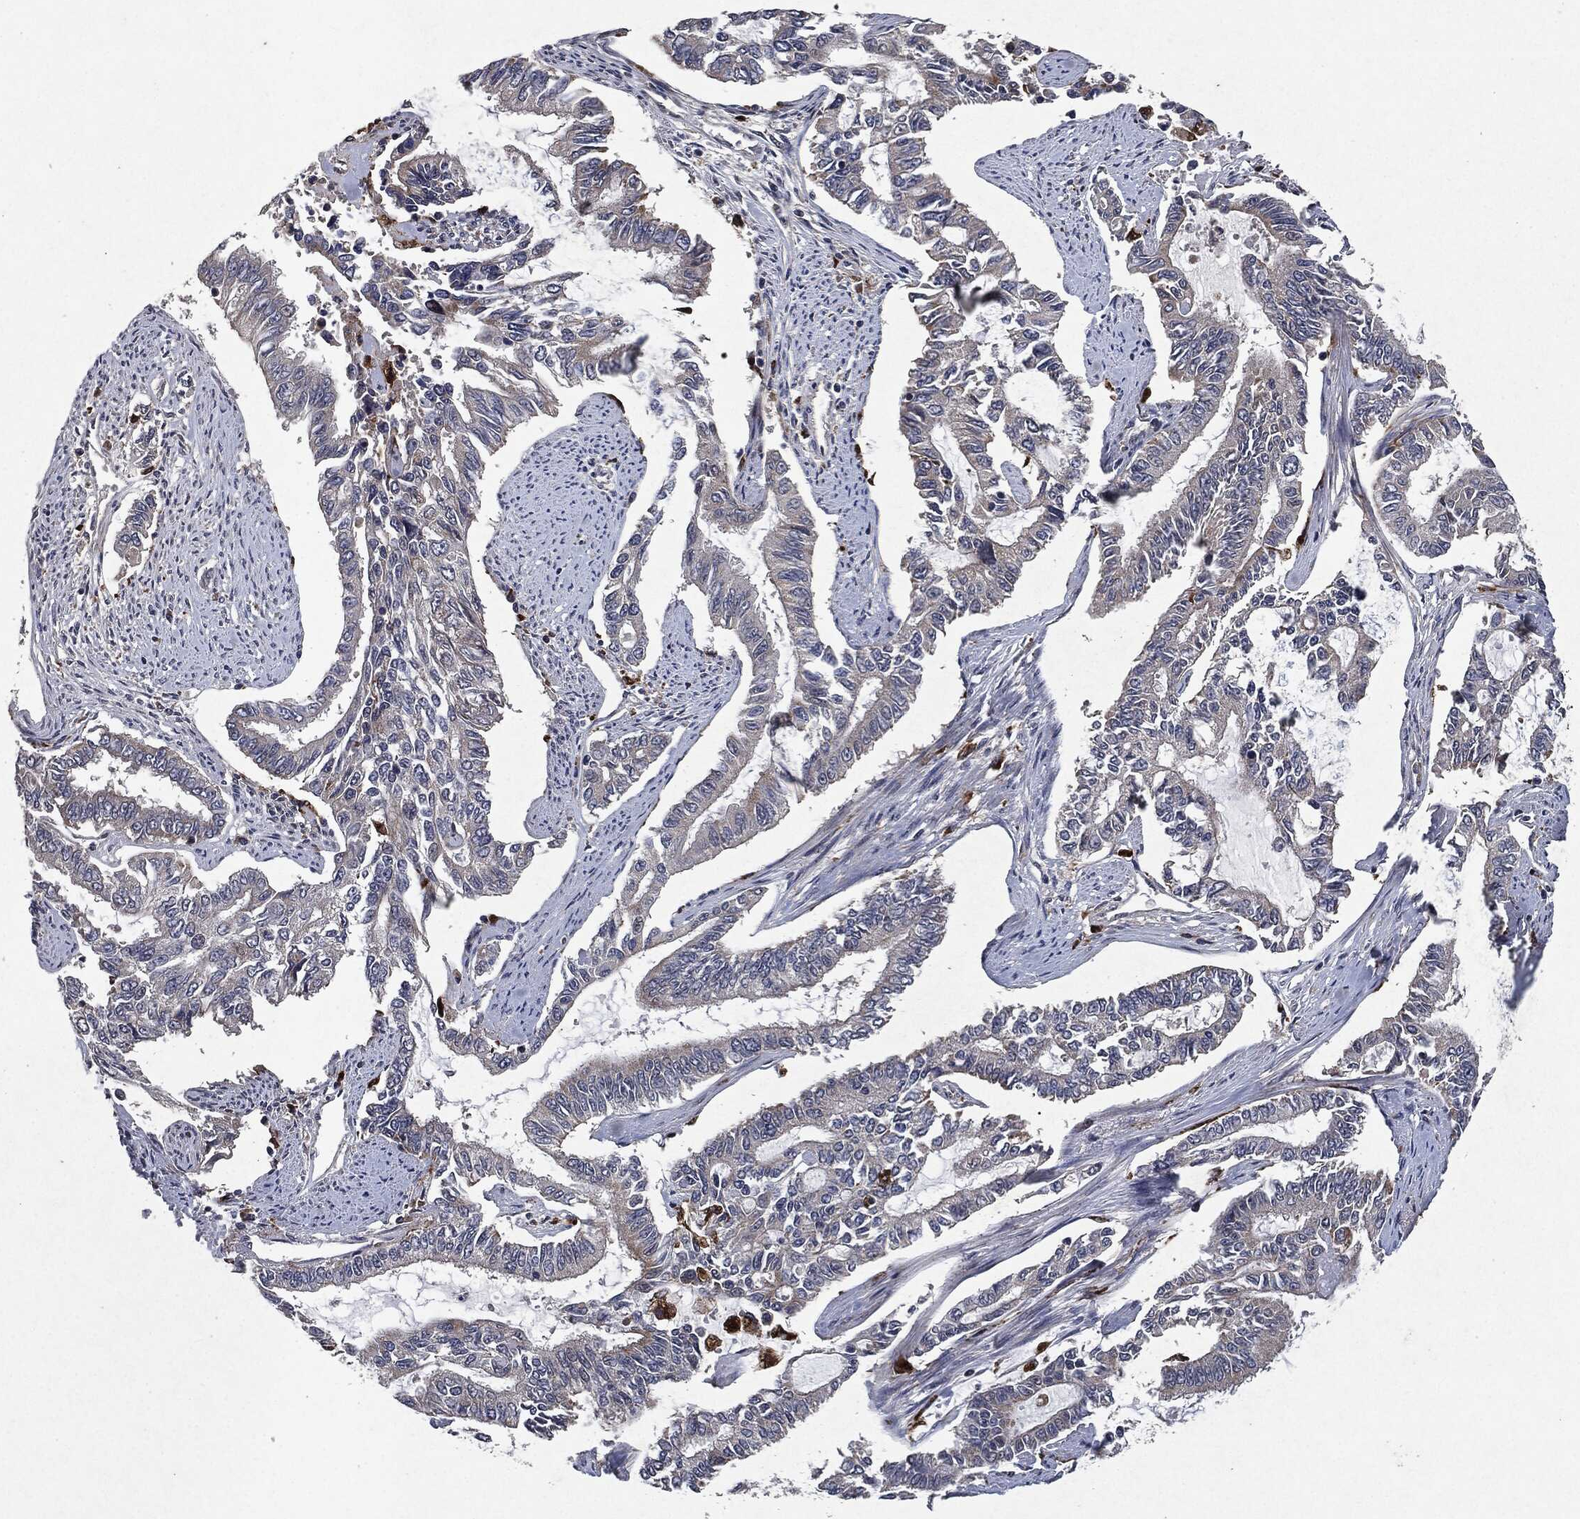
{"staining": {"intensity": "negative", "quantity": "none", "location": "none"}, "tissue": "endometrial cancer", "cell_type": "Tumor cells", "image_type": "cancer", "snomed": [{"axis": "morphology", "description": "Adenocarcinoma, NOS"}, {"axis": "topography", "description": "Uterus"}], "caption": "Immunohistochemistry (IHC) histopathology image of human endometrial cancer (adenocarcinoma) stained for a protein (brown), which shows no positivity in tumor cells. Brightfield microscopy of immunohistochemistry stained with DAB (brown) and hematoxylin (blue), captured at high magnification.", "gene": "SLC31A2", "patient": {"sex": "female", "age": 59}}